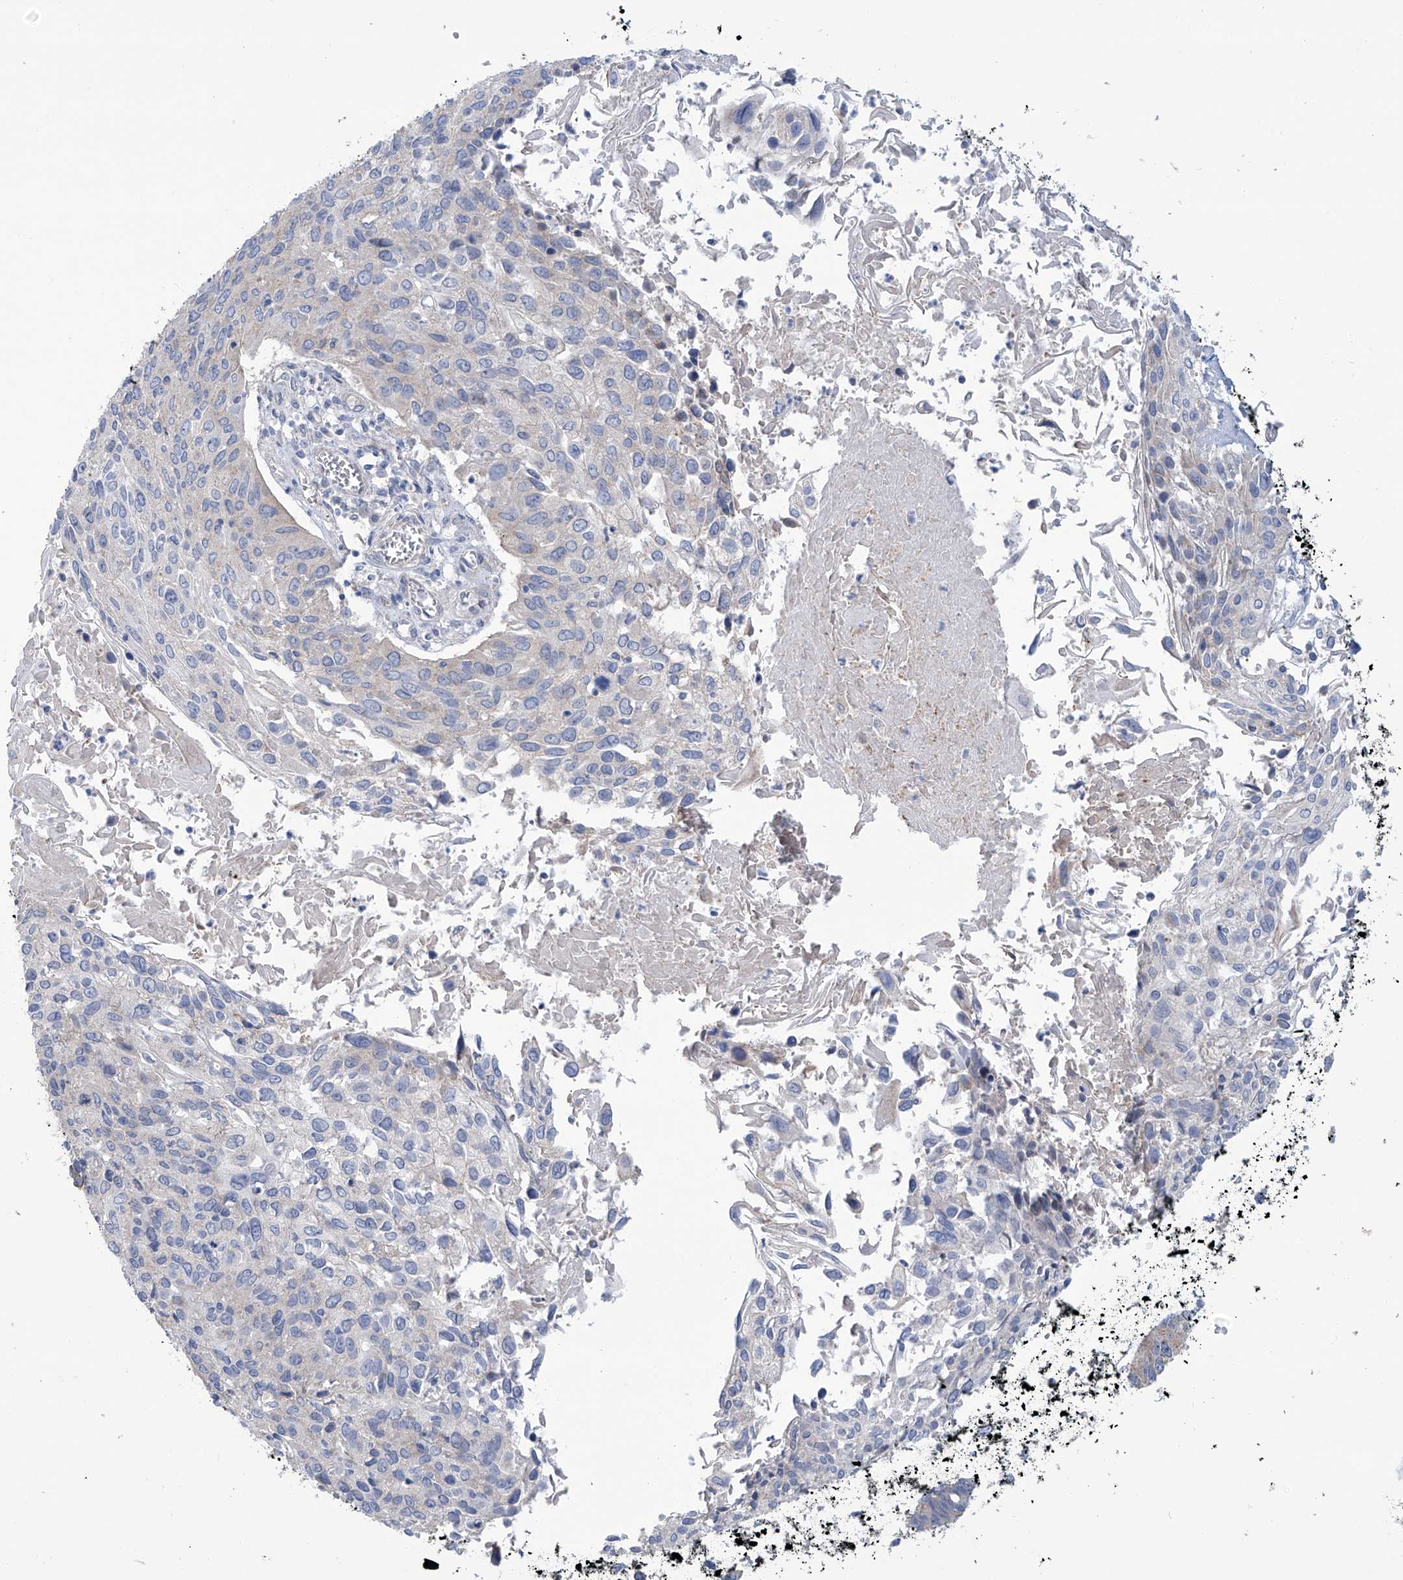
{"staining": {"intensity": "negative", "quantity": "none", "location": "none"}, "tissue": "cervical cancer", "cell_type": "Tumor cells", "image_type": "cancer", "snomed": [{"axis": "morphology", "description": "Squamous cell carcinoma, NOS"}, {"axis": "topography", "description": "Cervix"}], "caption": "This is an immunohistochemistry micrograph of human cervical cancer (squamous cell carcinoma). There is no staining in tumor cells.", "gene": "TMEM209", "patient": {"sex": "female", "age": 51}}